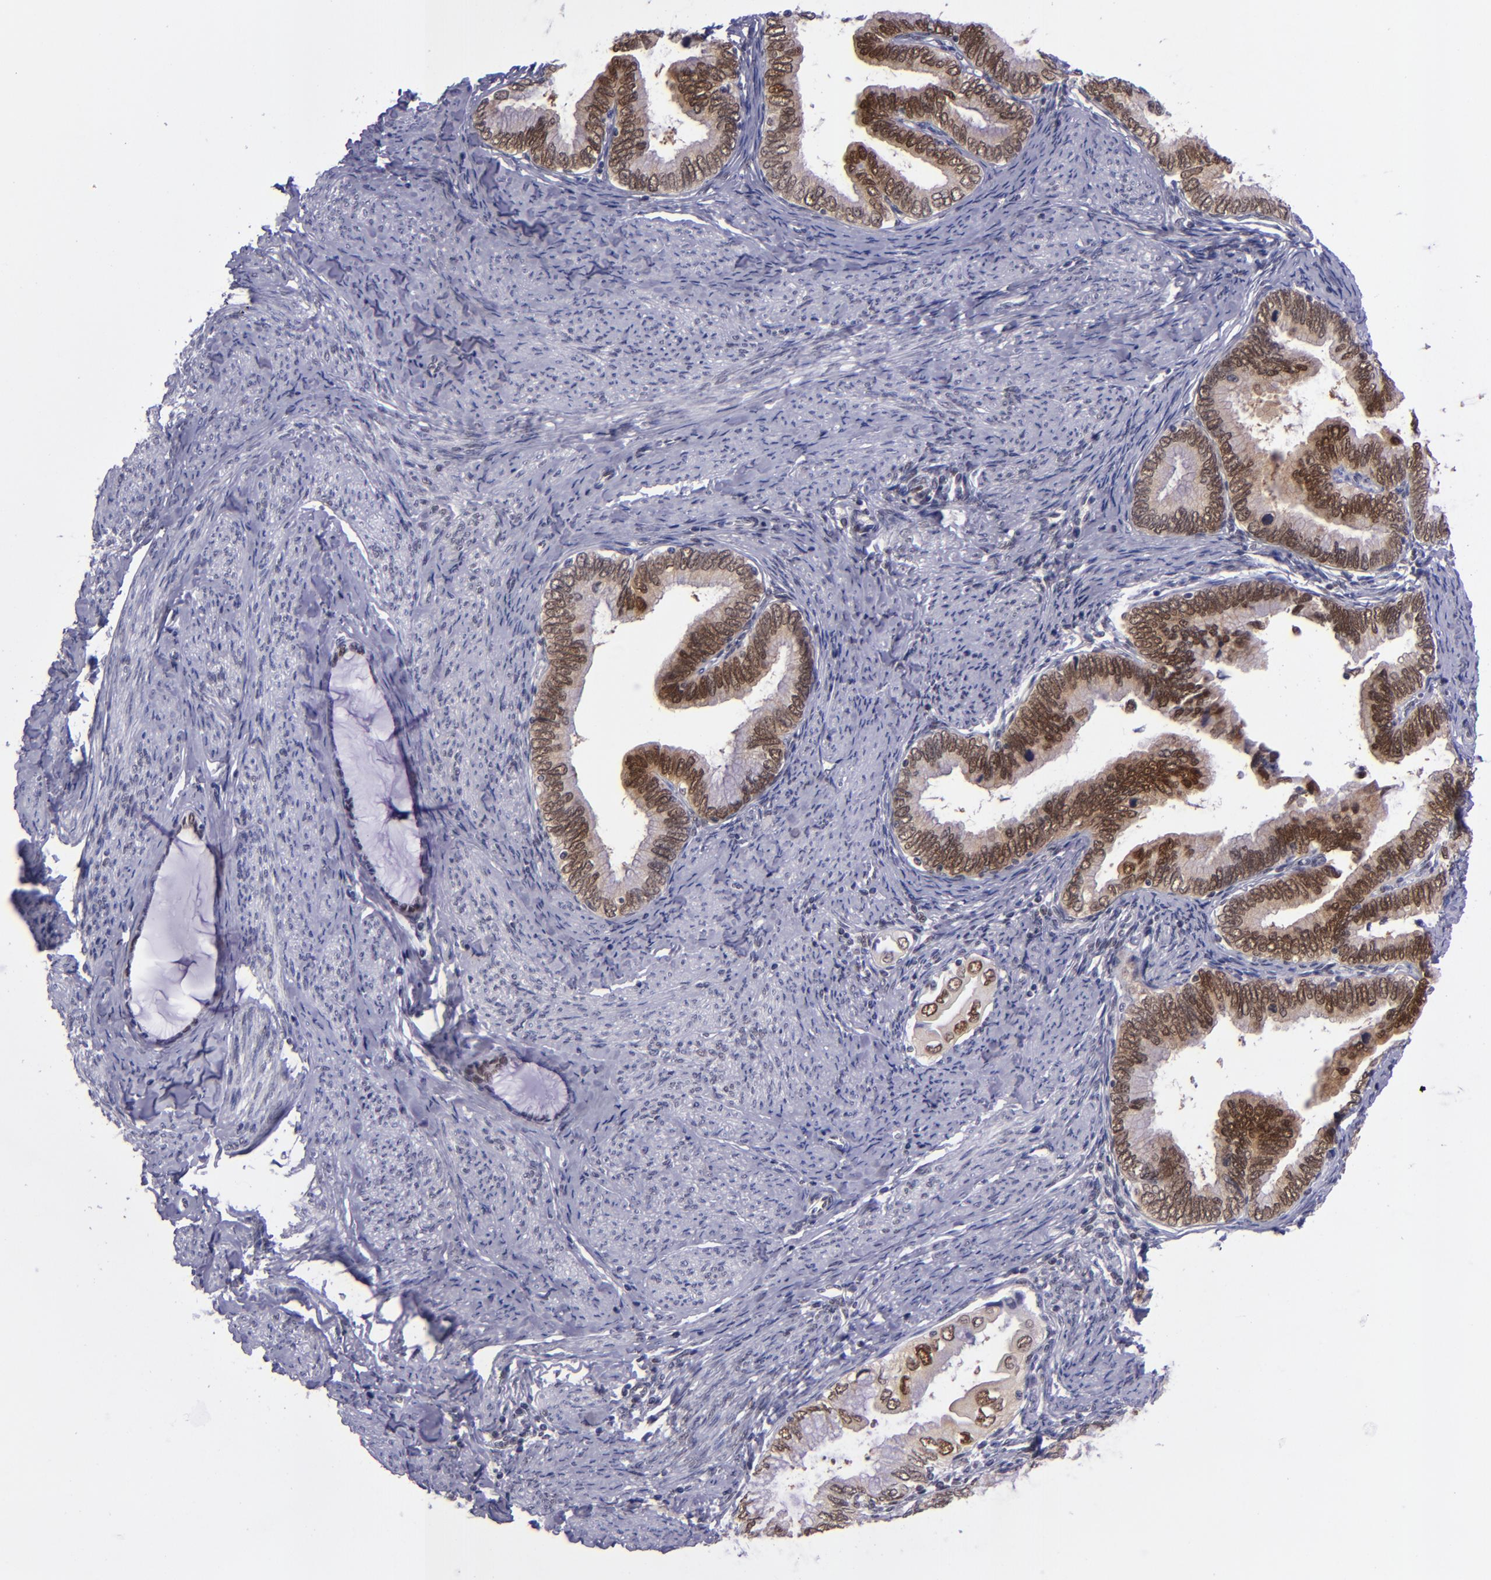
{"staining": {"intensity": "moderate", "quantity": ">75%", "location": "nuclear"}, "tissue": "cervical cancer", "cell_type": "Tumor cells", "image_type": "cancer", "snomed": [{"axis": "morphology", "description": "Adenocarcinoma, NOS"}, {"axis": "topography", "description": "Cervix"}], "caption": "Brown immunohistochemical staining in cervical adenocarcinoma shows moderate nuclear staining in approximately >75% of tumor cells.", "gene": "BAG1", "patient": {"sex": "female", "age": 49}}